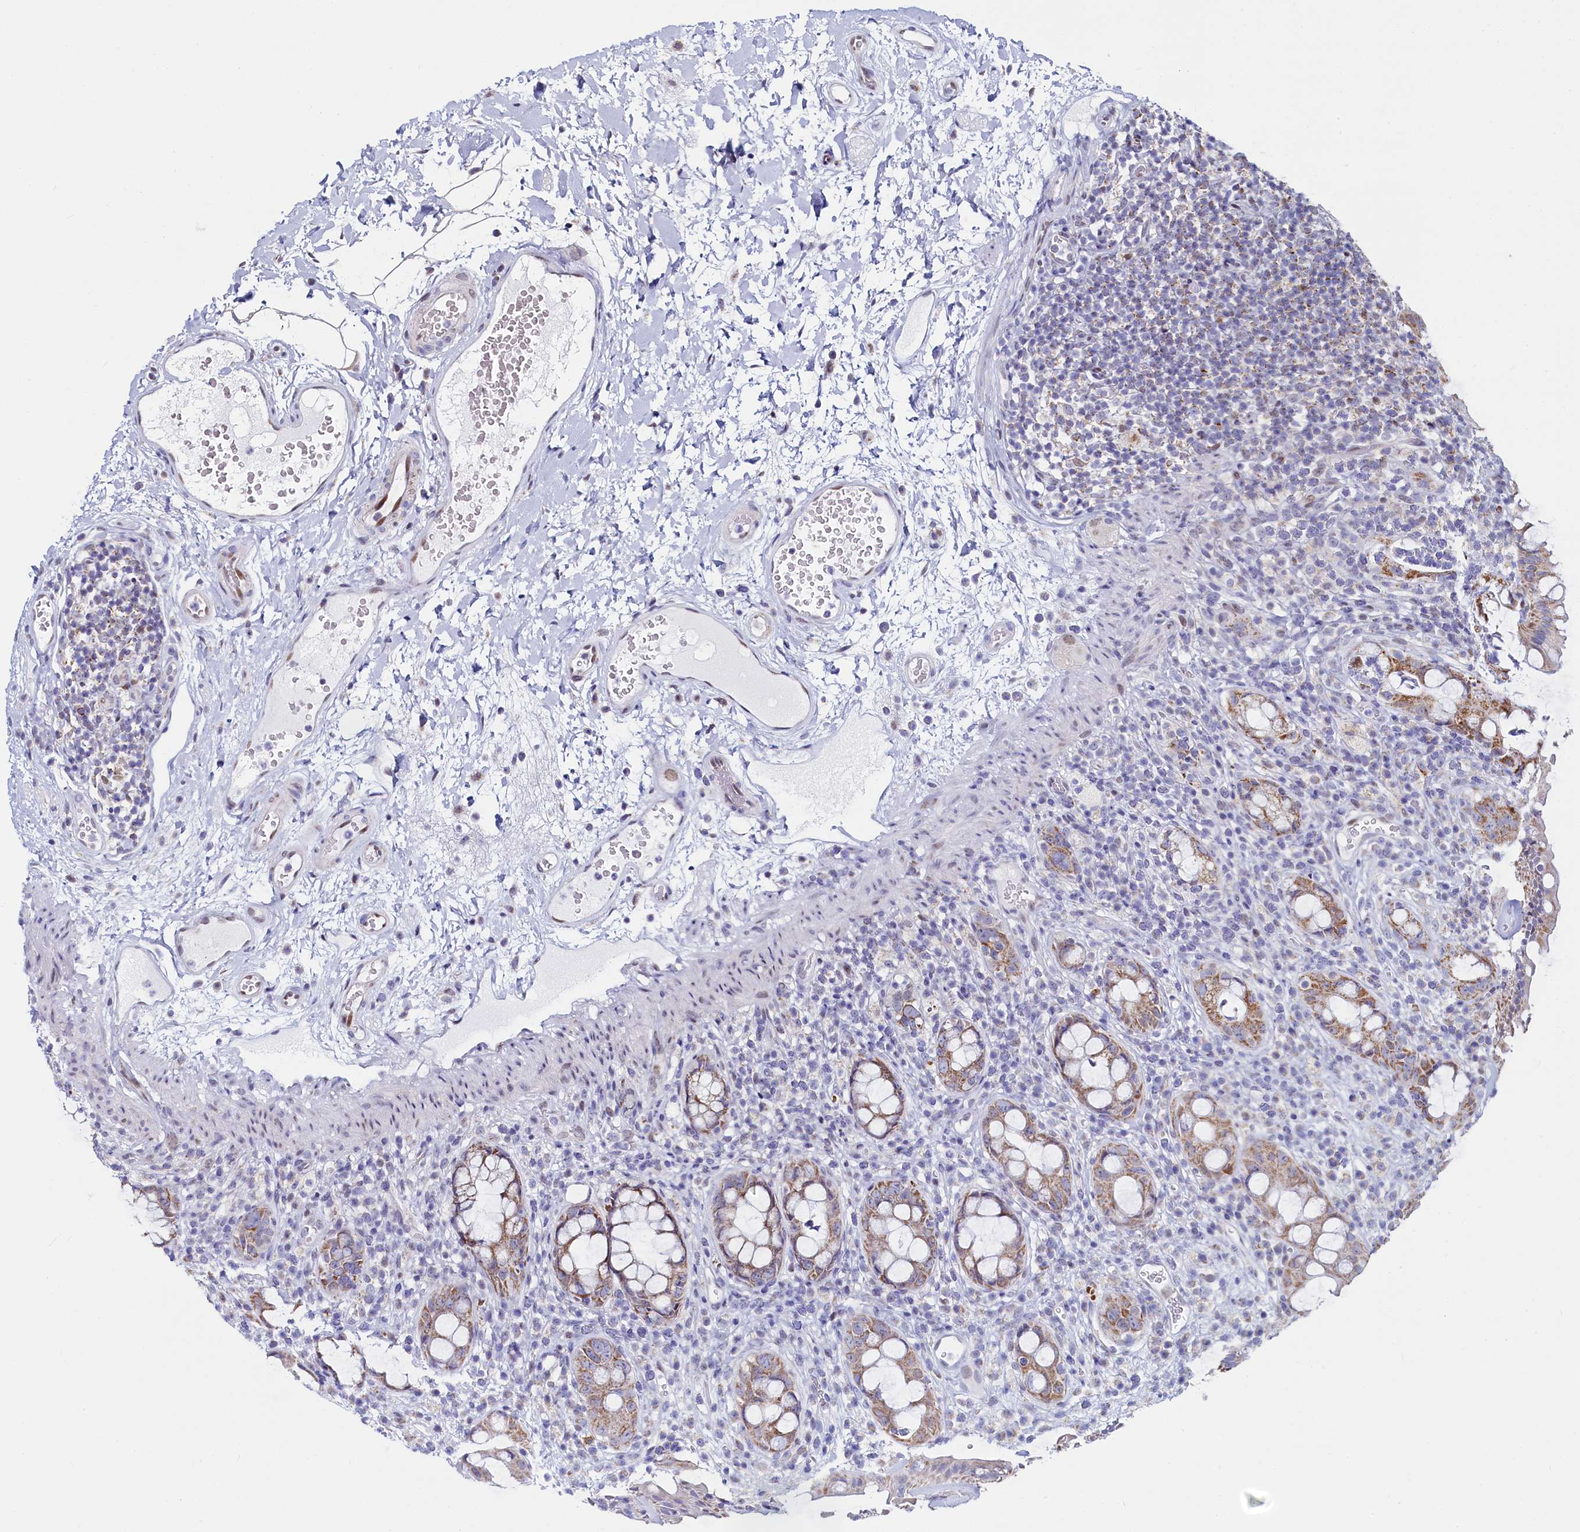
{"staining": {"intensity": "moderate", "quantity": ">75%", "location": "cytoplasmic/membranous"}, "tissue": "rectum", "cell_type": "Glandular cells", "image_type": "normal", "snomed": [{"axis": "morphology", "description": "Normal tissue, NOS"}, {"axis": "topography", "description": "Rectum"}], "caption": "Immunohistochemical staining of normal rectum reveals medium levels of moderate cytoplasmic/membranous positivity in about >75% of glandular cells. The protein is stained brown, and the nuclei are stained in blue (DAB (3,3'-diaminobenzidine) IHC with brightfield microscopy, high magnification).", "gene": "HDGFL3", "patient": {"sex": "female", "age": 57}}